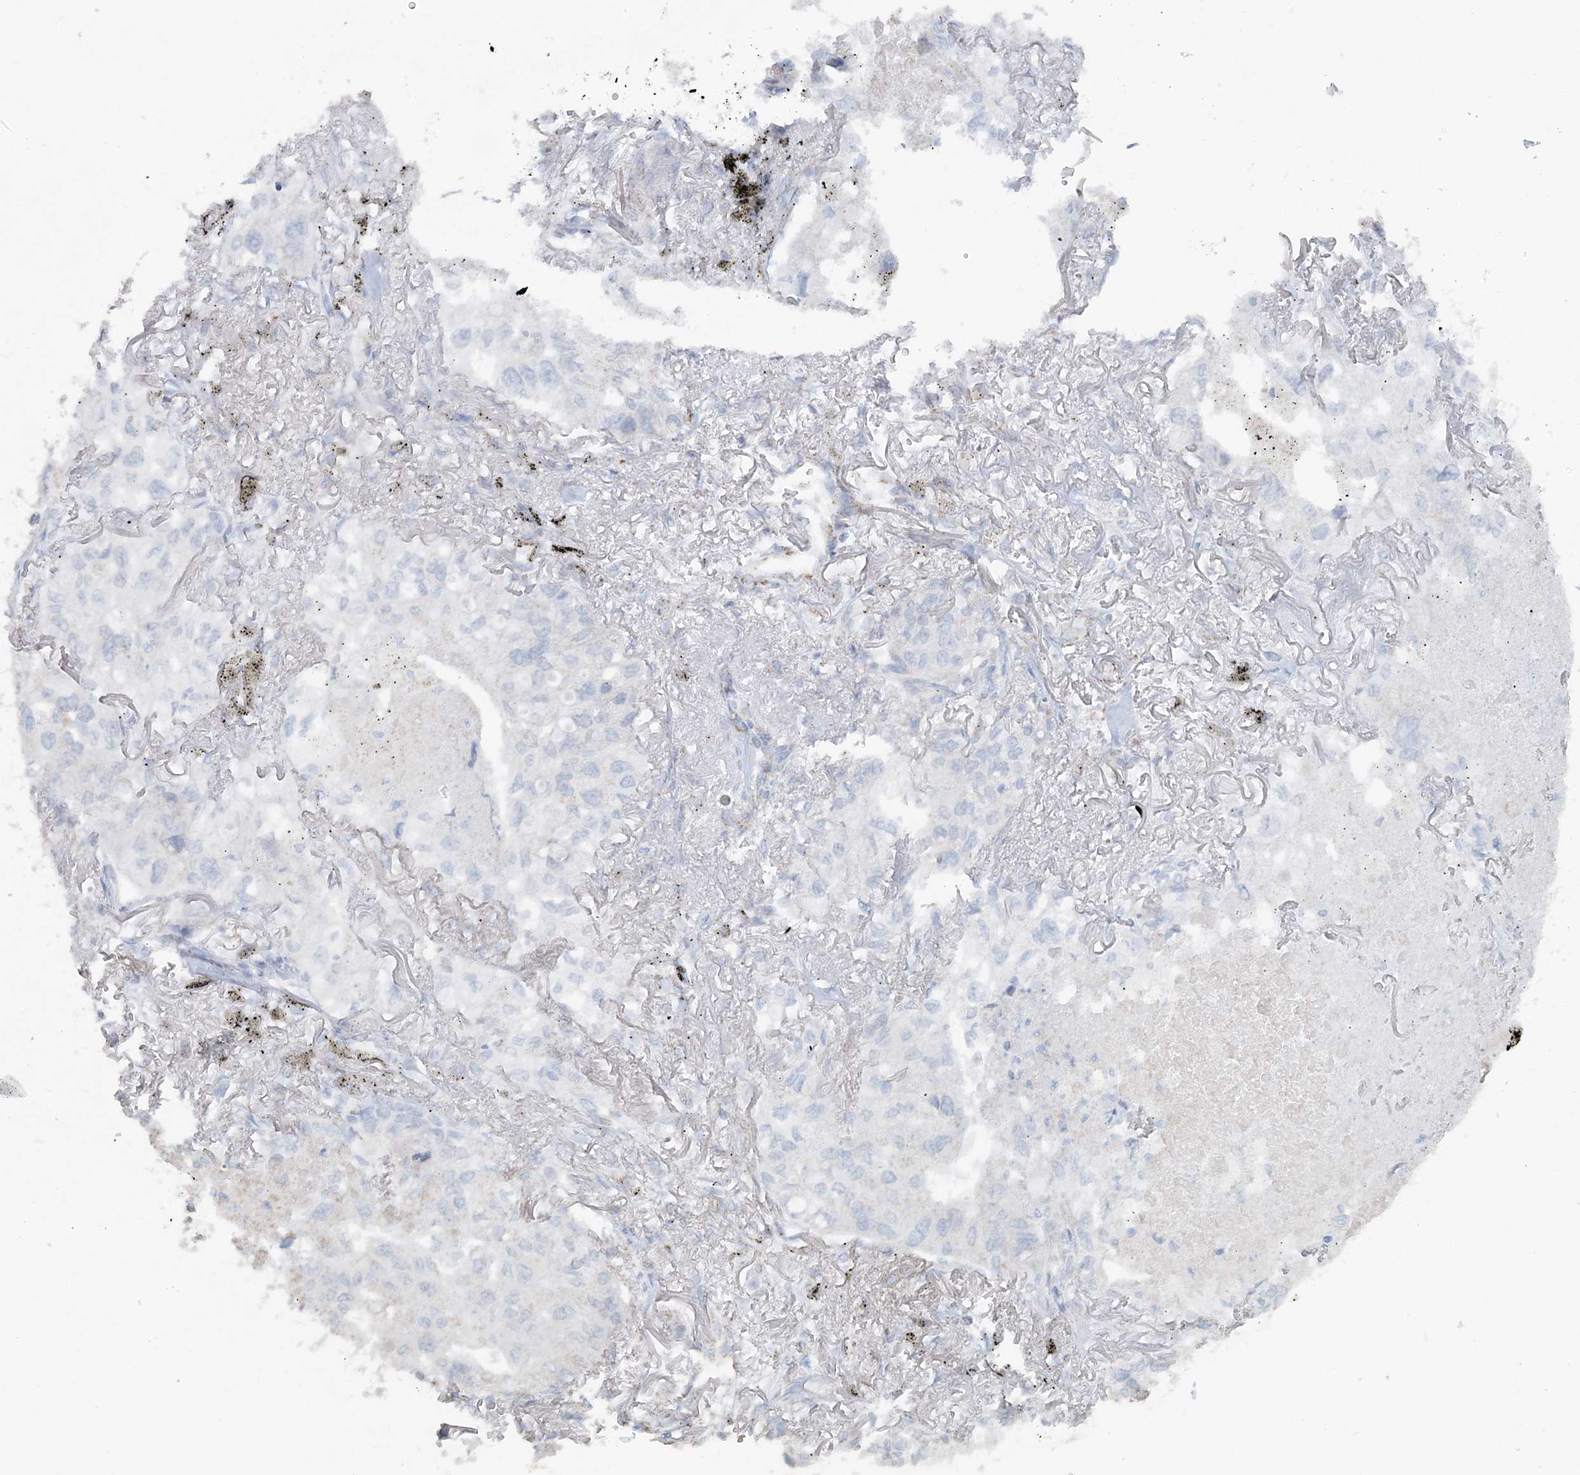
{"staining": {"intensity": "weak", "quantity": "<25%", "location": "cytoplasmic/membranous"}, "tissue": "lung cancer", "cell_type": "Tumor cells", "image_type": "cancer", "snomed": [{"axis": "morphology", "description": "Adenocarcinoma, NOS"}, {"axis": "topography", "description": "Lung"}], "caption": "Lung cancer stained for a protein using immunohistochemistry shows no staining tumor cells.", "gene": "PCCB", "patient": {"sex": "male", "age": 65}}